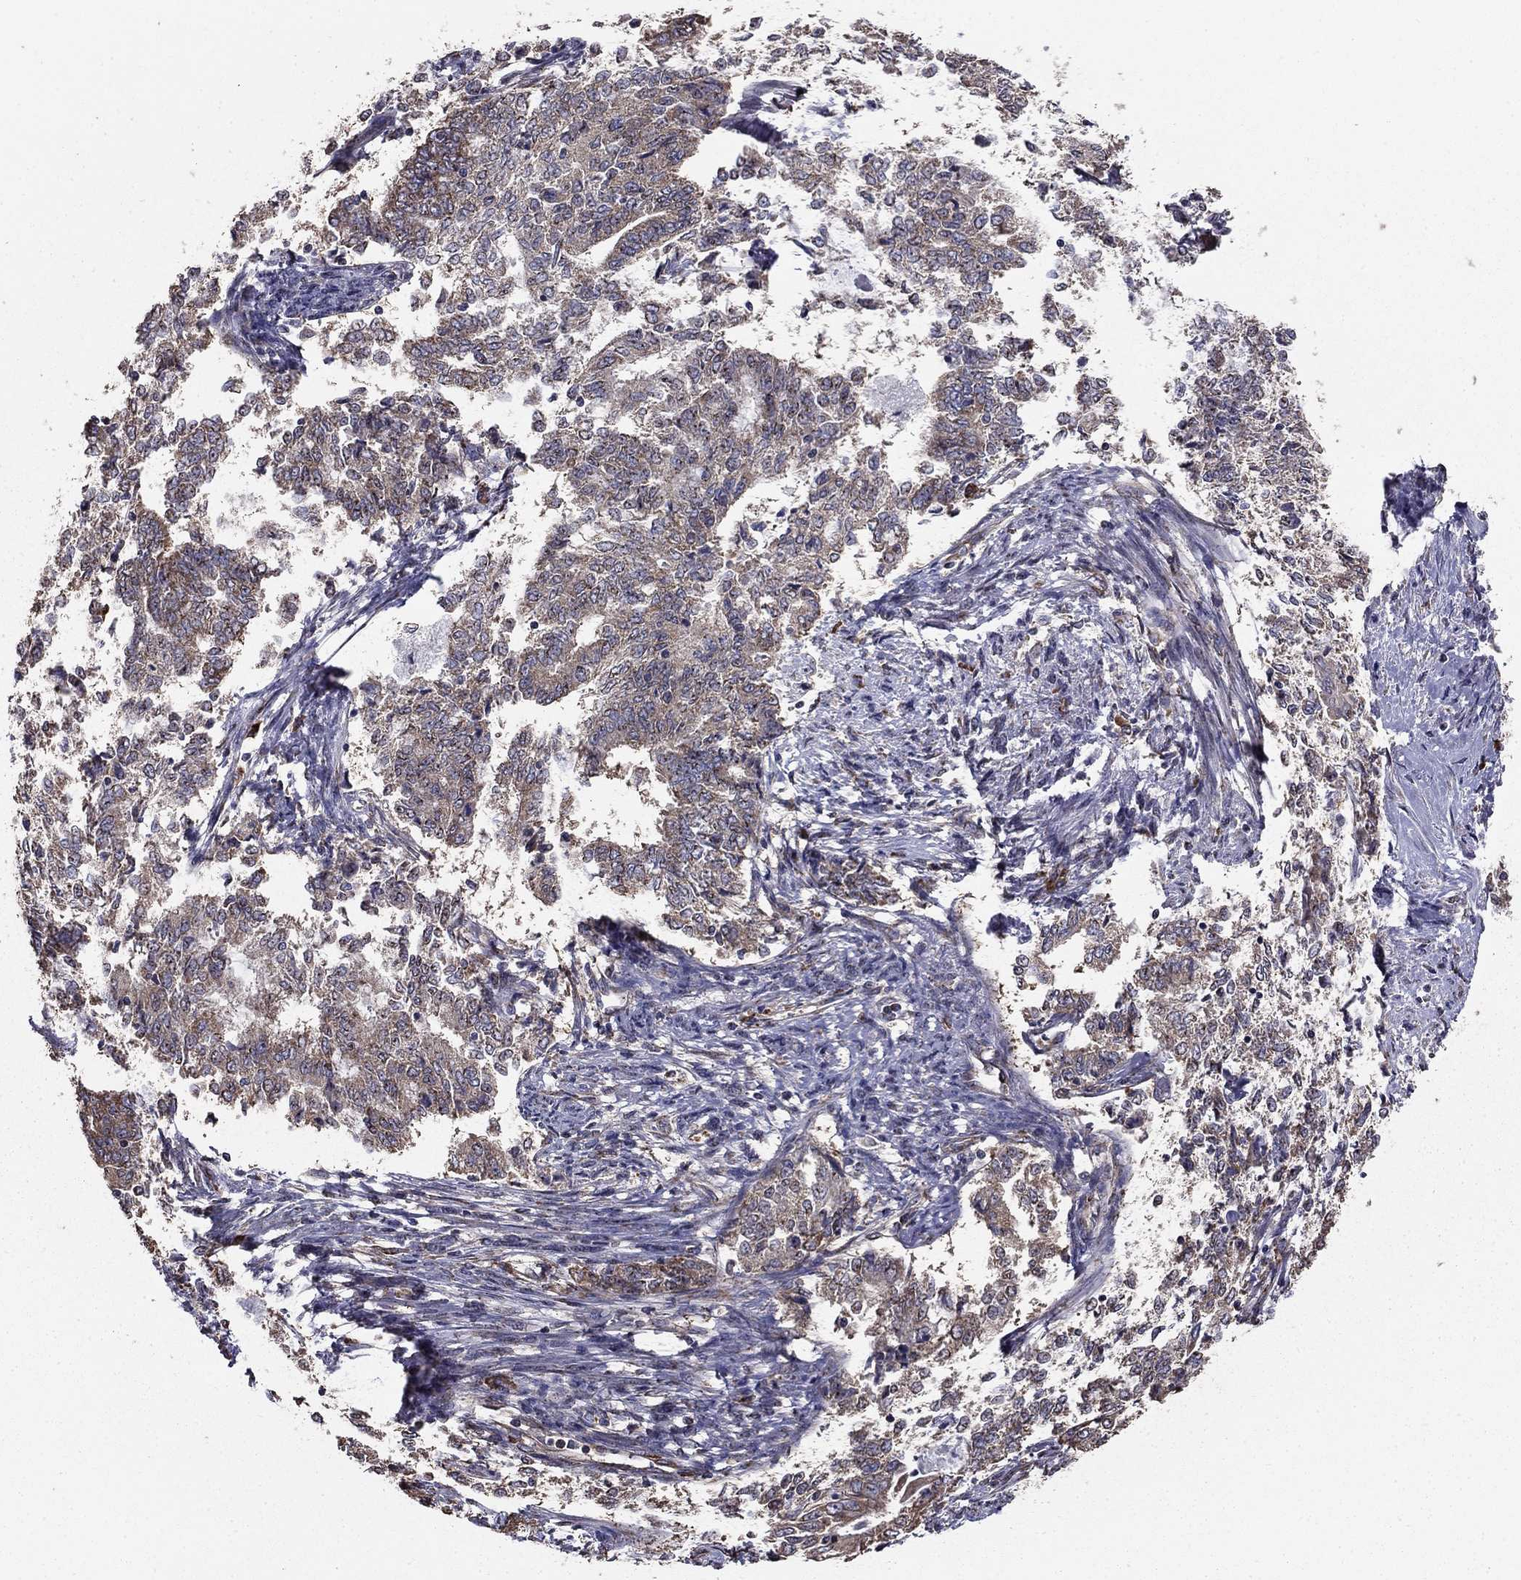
{"staining": {"intensity": "moderate", "quantity": "25%-75%", "location": "cytoplasmic/membranous"}, "tissue": "endometrial cancer", "cell_type": "Tumor cells", "image_type": "cancer", "snomed": [{"axis": "morphology", "description": "Adenocarcinoma, NOS"}, {"axis": "topography", "description": "Endometrium"}], "caption": "Adenocarcinoma (endometrial) tissue shows moderate cytoplasmic/membranous staining in about 25%-75% of tumor cells Immunohistochemistry (ihc) stains the protein in brown and the nuclei are stained blue.", "gene": "NKIRAS1", "patient": {"sex": "female", "age": 65}}